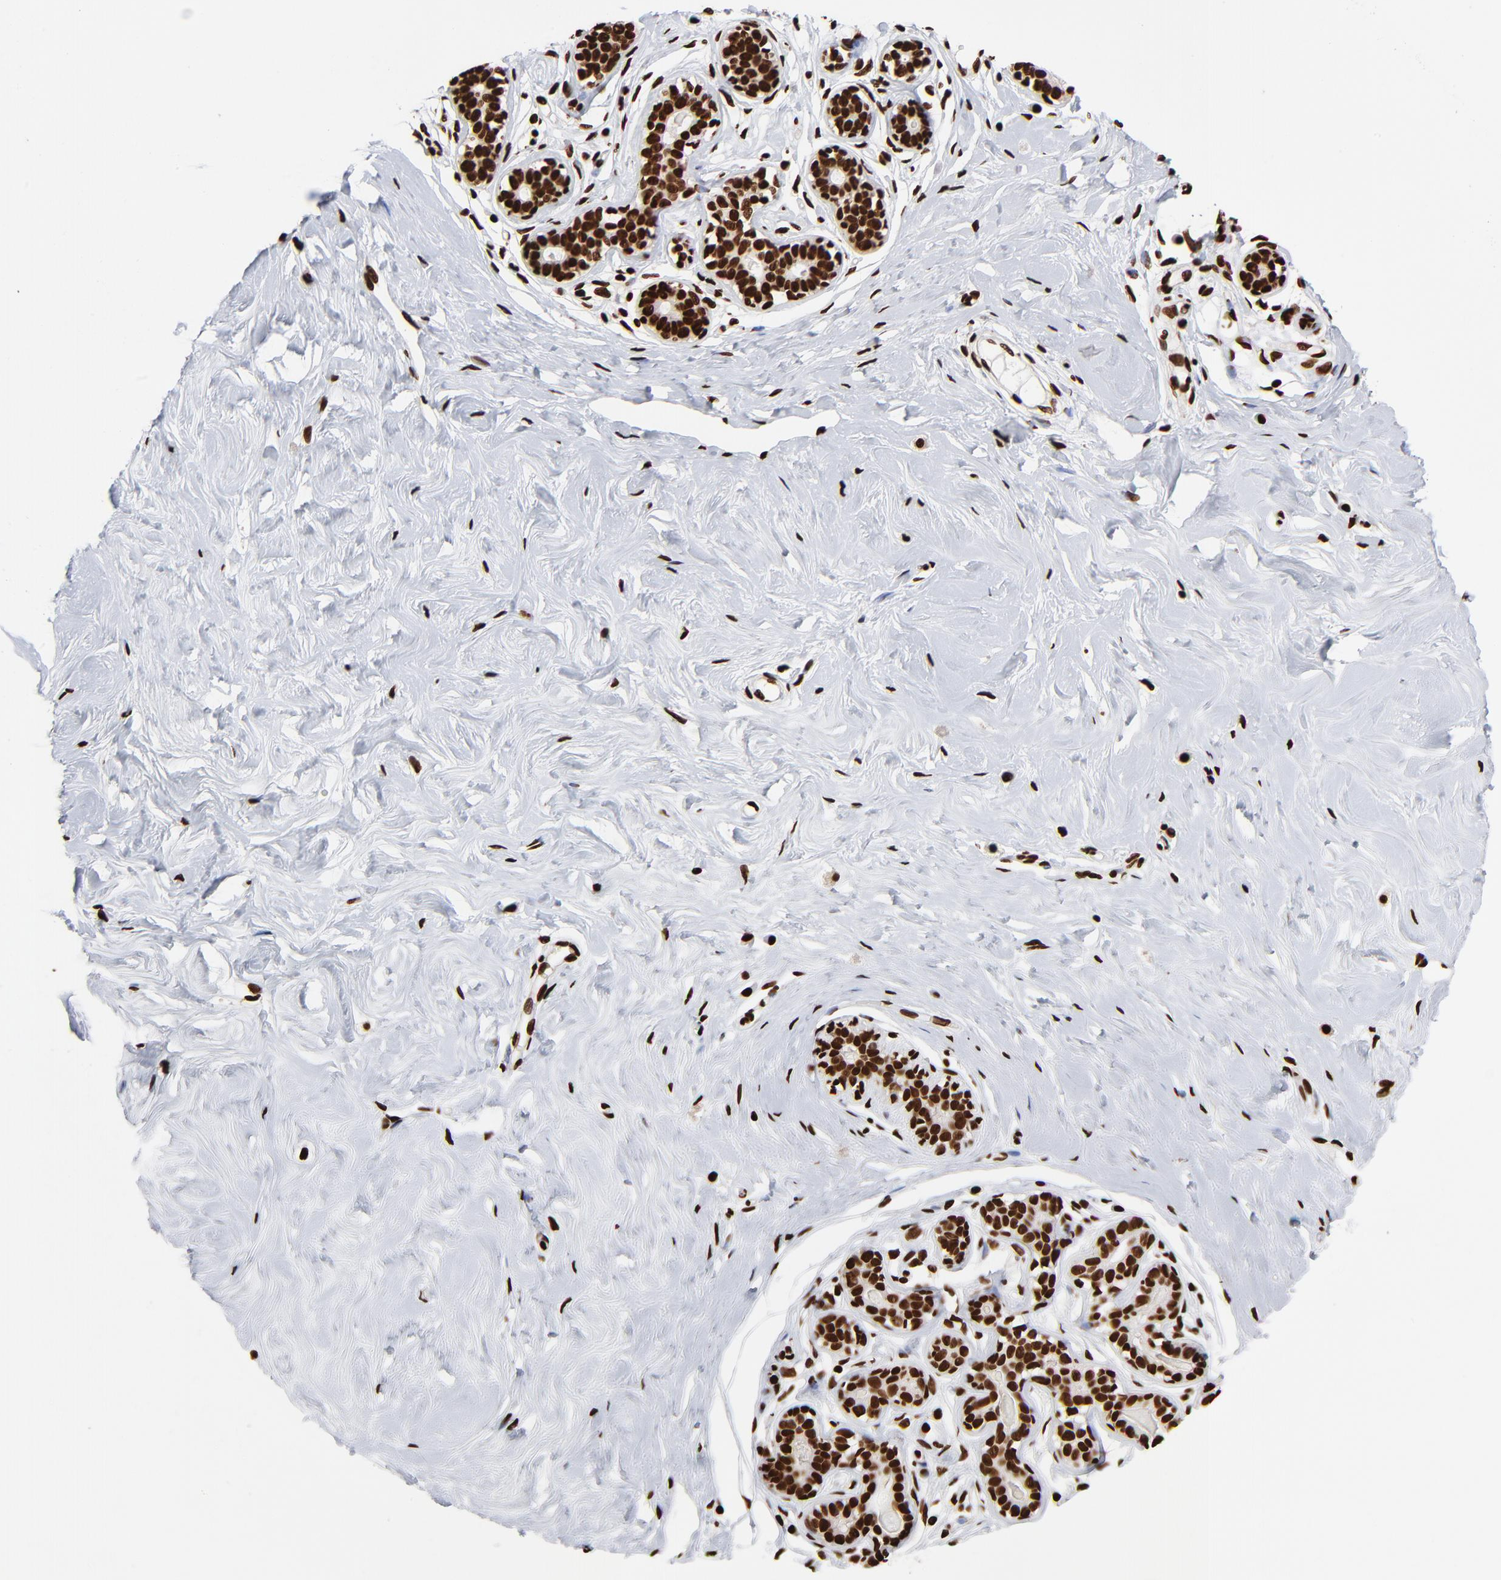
{"staining": {"intensity": "strong", "quantity": ">75%", "location": "nuclear"}, "tissue": "breast", "cell_type": "Adipocytes", "image_type": "normal", "snomed": [{"axis": "morphology", "description": "Normal tissue, NOS"}, {"axis": "topography", "description": "Breast"}], "caption": "A photomicrograph of human breast stained for a protein exhibits strong nuclear brown staining in adipocytes. The protein of interest is stained brown, and the nuclei are stained in blue (DAB (3,3'-diaminobenzidine) IHC with brightfield microscopy, high magnification).", "gene": "ZNF544", "patient": {"sex": "female", "age": 23}}